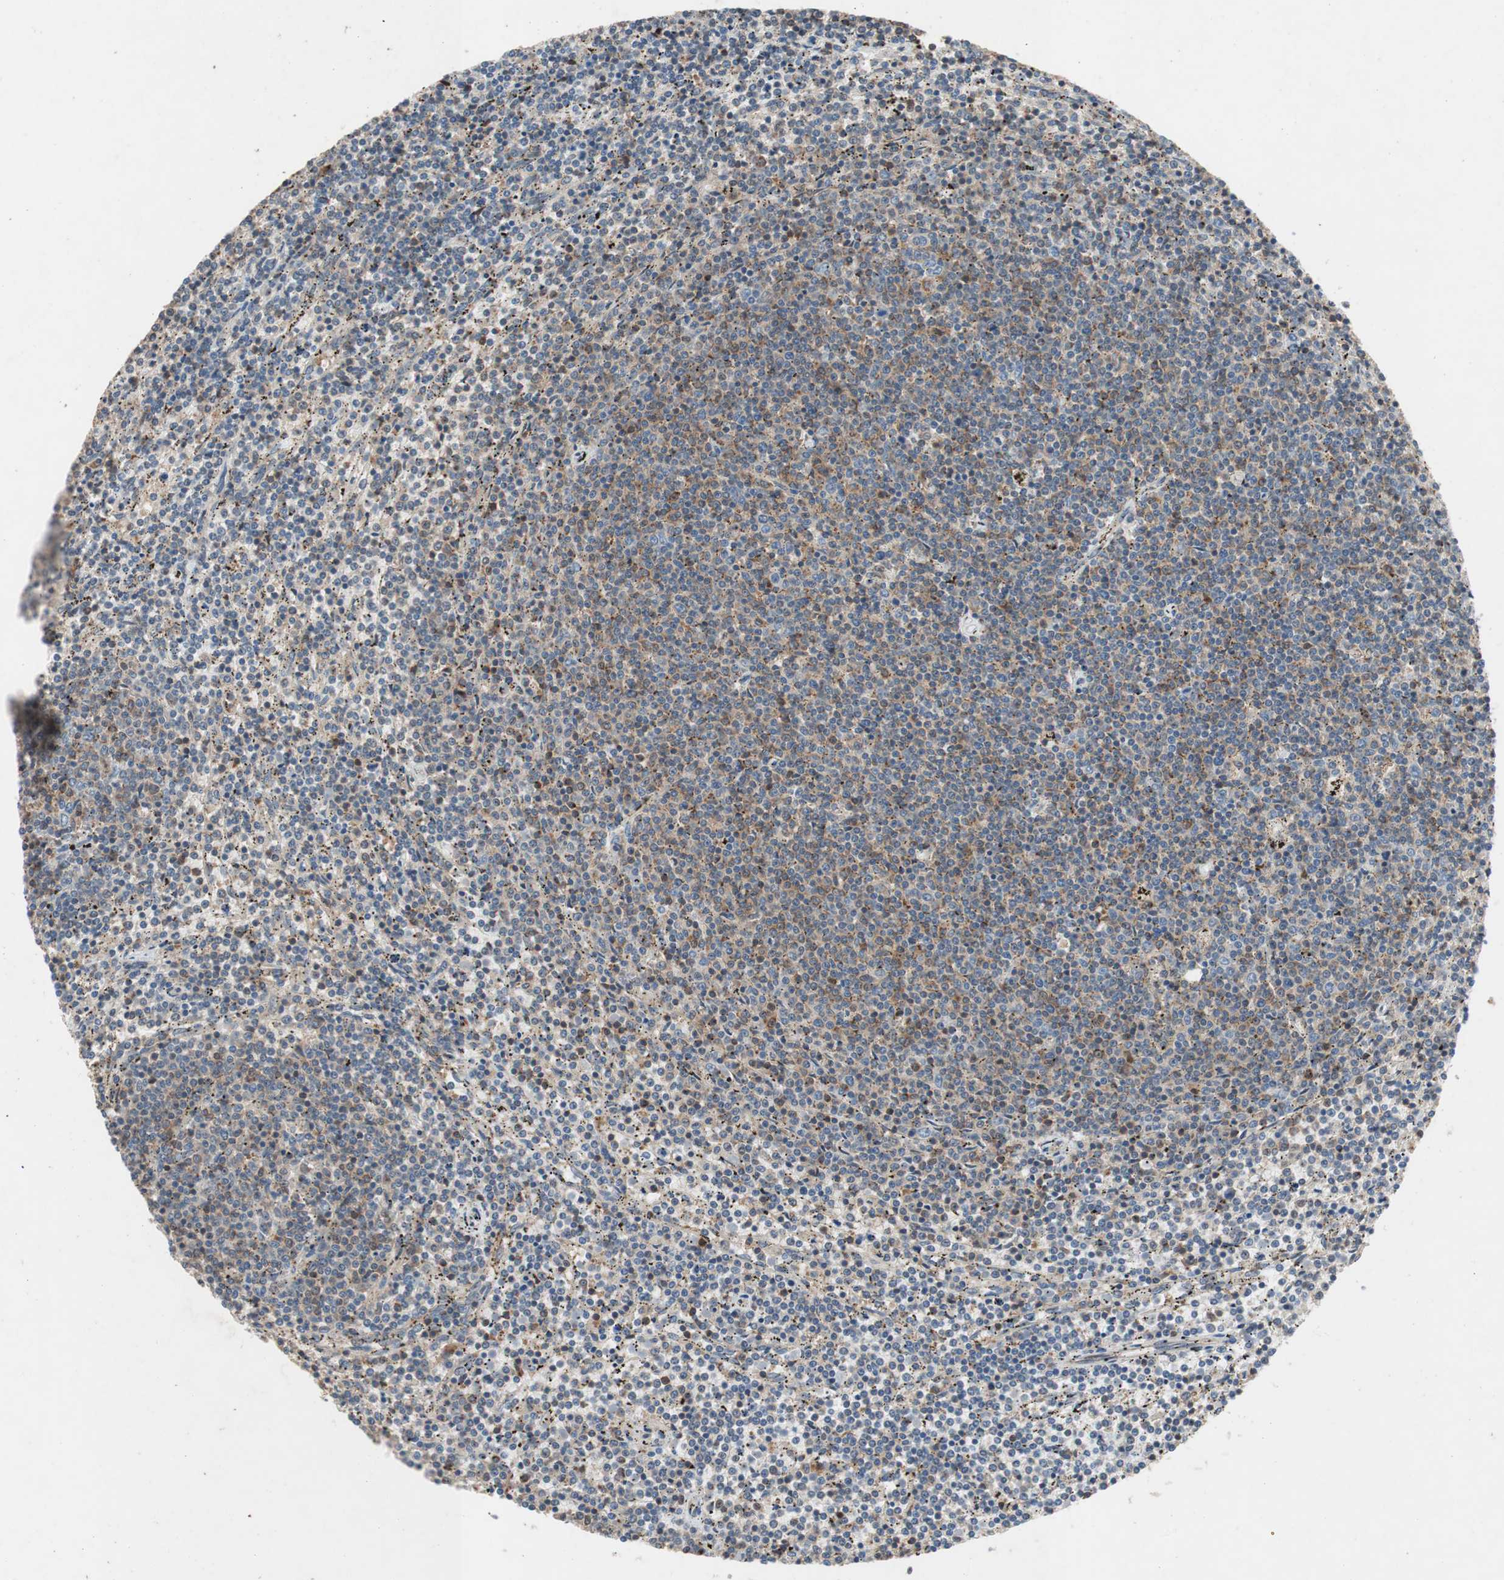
{"staining": {"intensity": "weak", "quantity": "25%-75%", "location": "cytoplasmic/membranous"}, "tissue": "lymphoma", "cell_type": "Tumor cells", "image_type": "cancer", "snomed": [{"axis": "morphology", "description": "Malignant lymphoma, non-Hodgkin's type, Low grade"}, {"axis": "topography", "description": "Spleen"}], "caption": "Immunohistochemical staining of lymphoma displays low levels of weak cytoplasmic/membranous protein positivity in approximately 25%-75% of tumor cells.", "gene": "GALT", "patient": {"sex": "female", "age": 50}}